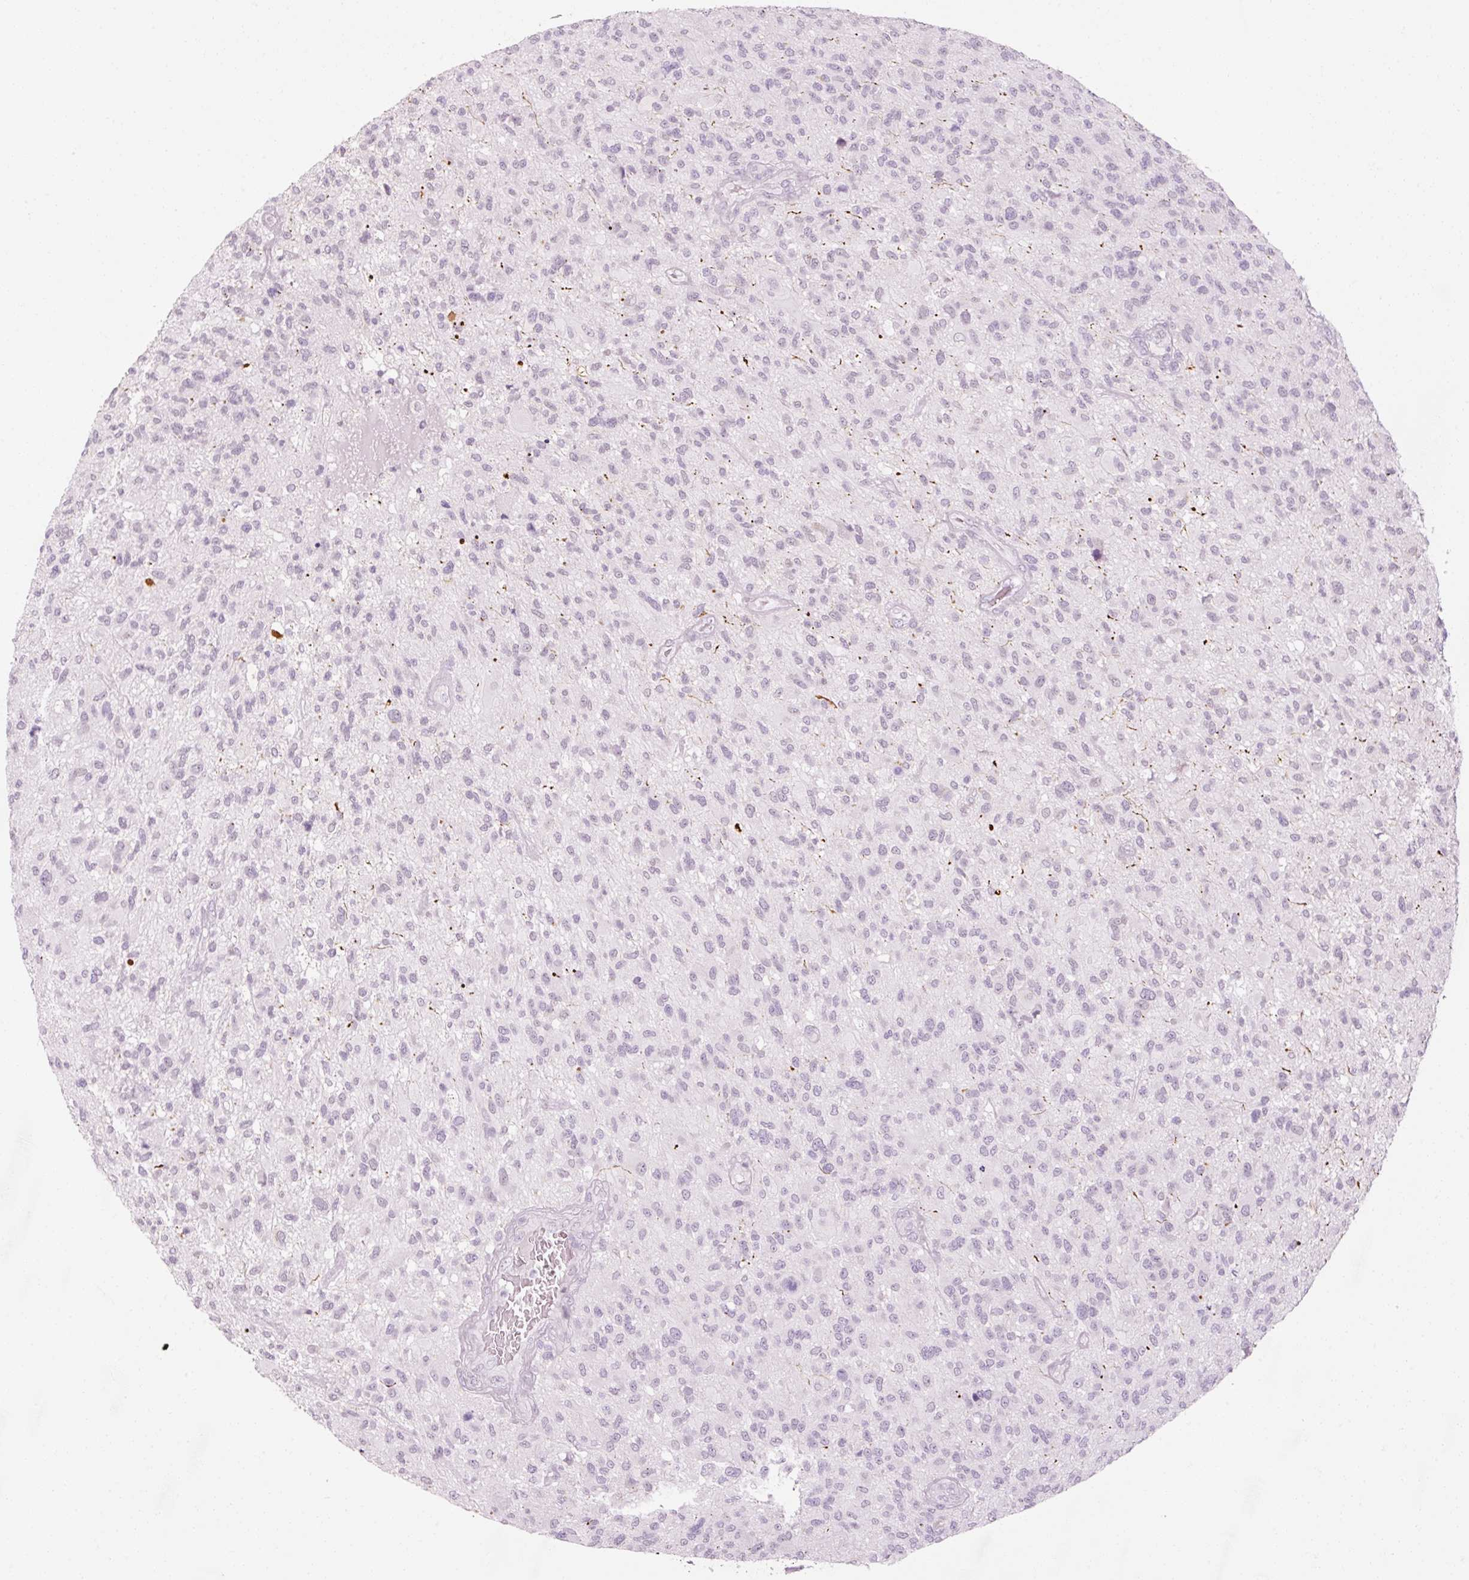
{"staining": {"intensity": "negative", "quantity": "none", "location": "none"}, "tissue": "glioma", "cell_type": "Tumor cells", "image_type": "cancer", "snomed": [{"axis": "morphology", "description": "Glioma, malignant, High grade"}, {"axis": "topography", "description": "Brain"}], "caption": "High-grade glioma (malignant) was stained to show a protein in brown. There is no significant positivity in tumor cells. The staining is performed using DAB brown chromogen with nuclei counter-stained in using hematoxylin.", "gene": "ANKRD20A1", "patient": {"sex": "male", "age": 47}}